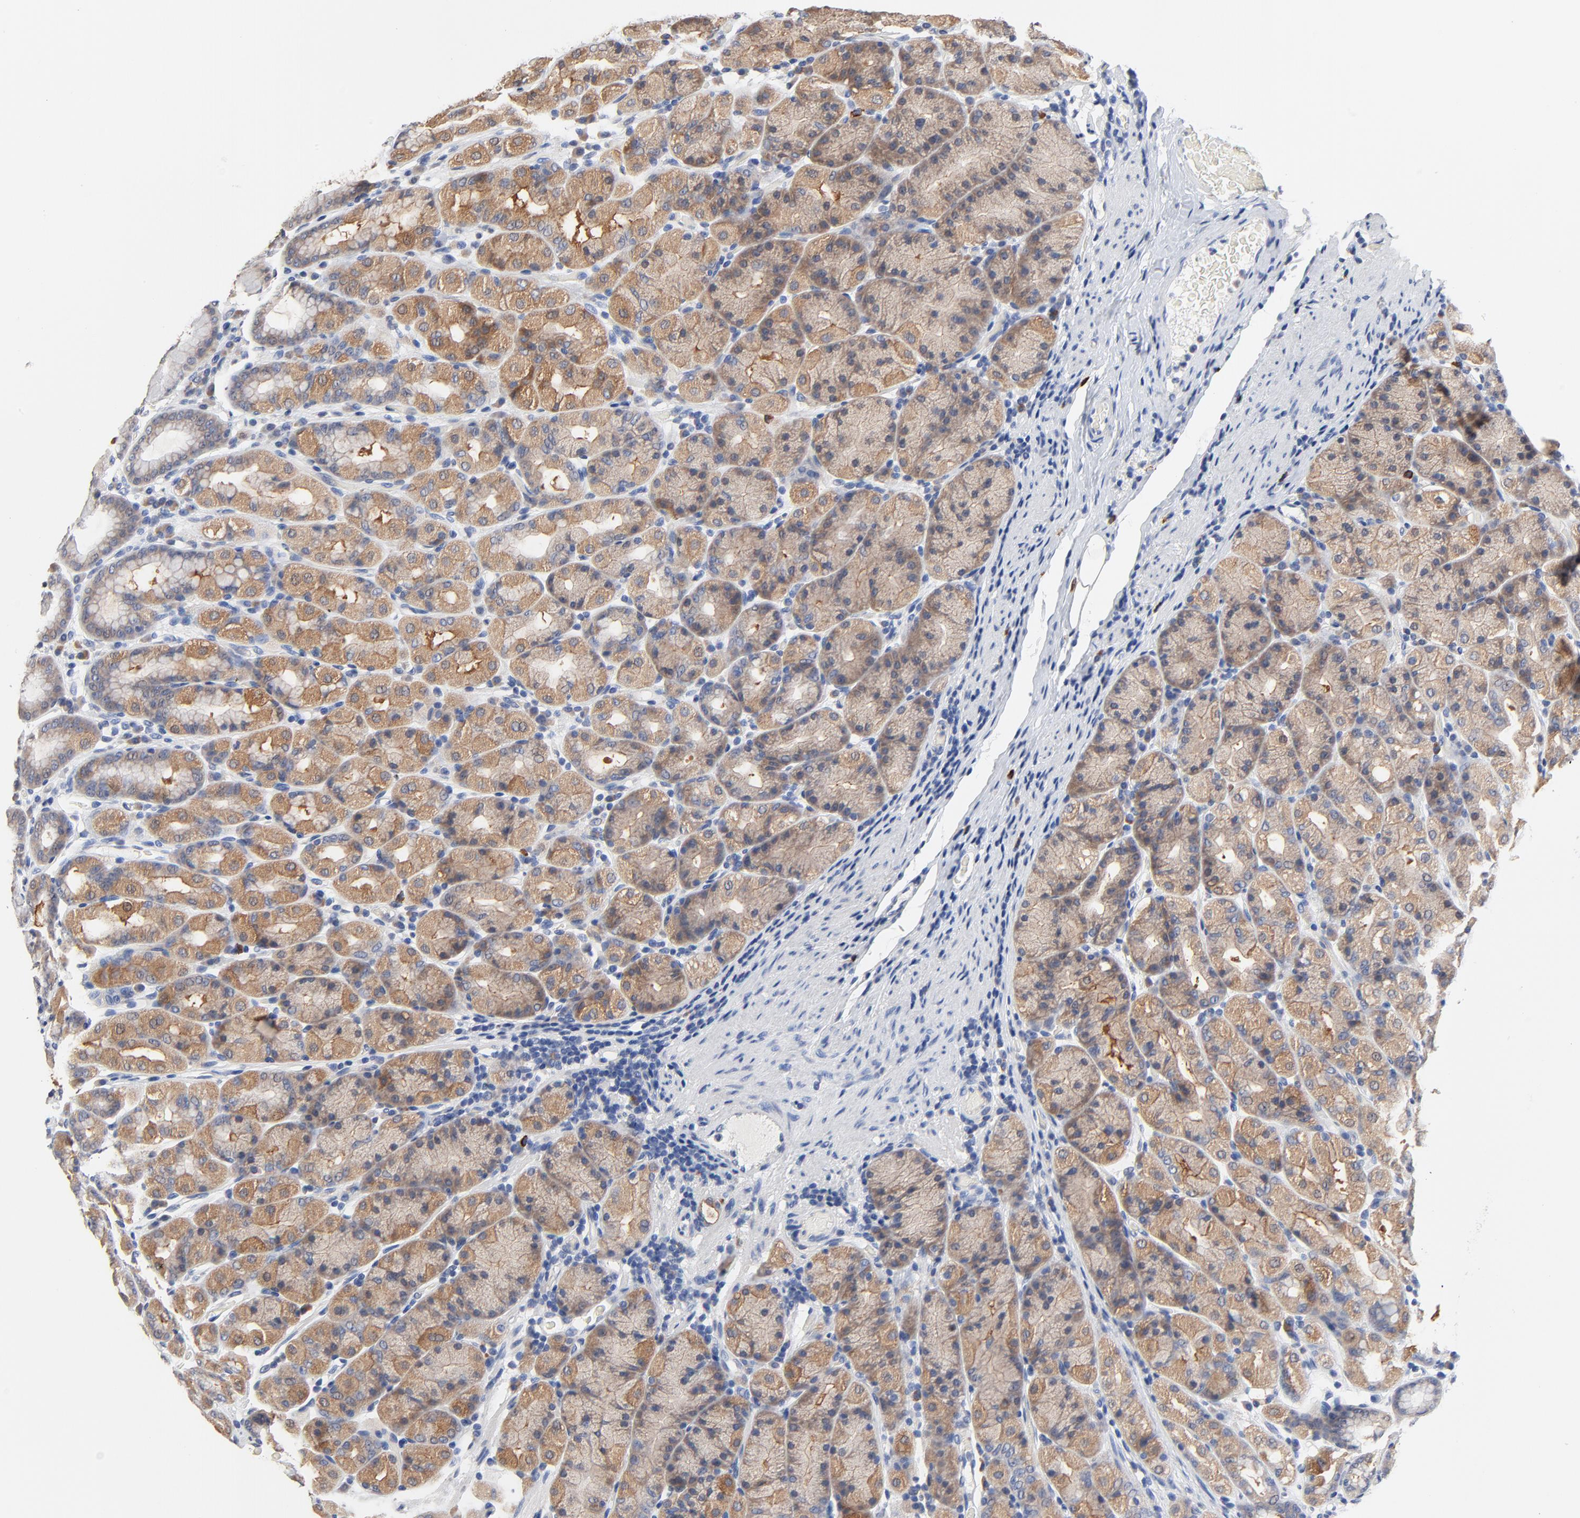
{"staining": {"intensity": "moderate", "quantity": ">75%", "location": "cytoplasmic/membranous"}, "tissue": "stomach", "cell_type": "Glandular cells", "image_type": "normal", "snomed": [{"axis": "morphology", "description": "Normal tissue, NOS"}, {"axis": "topography", "description": "Stomach, upper"}], "caption": "This is an image of immunohistochemistry (IHC) staining of normal stomach, which shows moderate positivity in the cytoplasmic/membranous of glandular cells.", "gene": "FBXL5", "patient": {"sex": "male", "age": 68}}